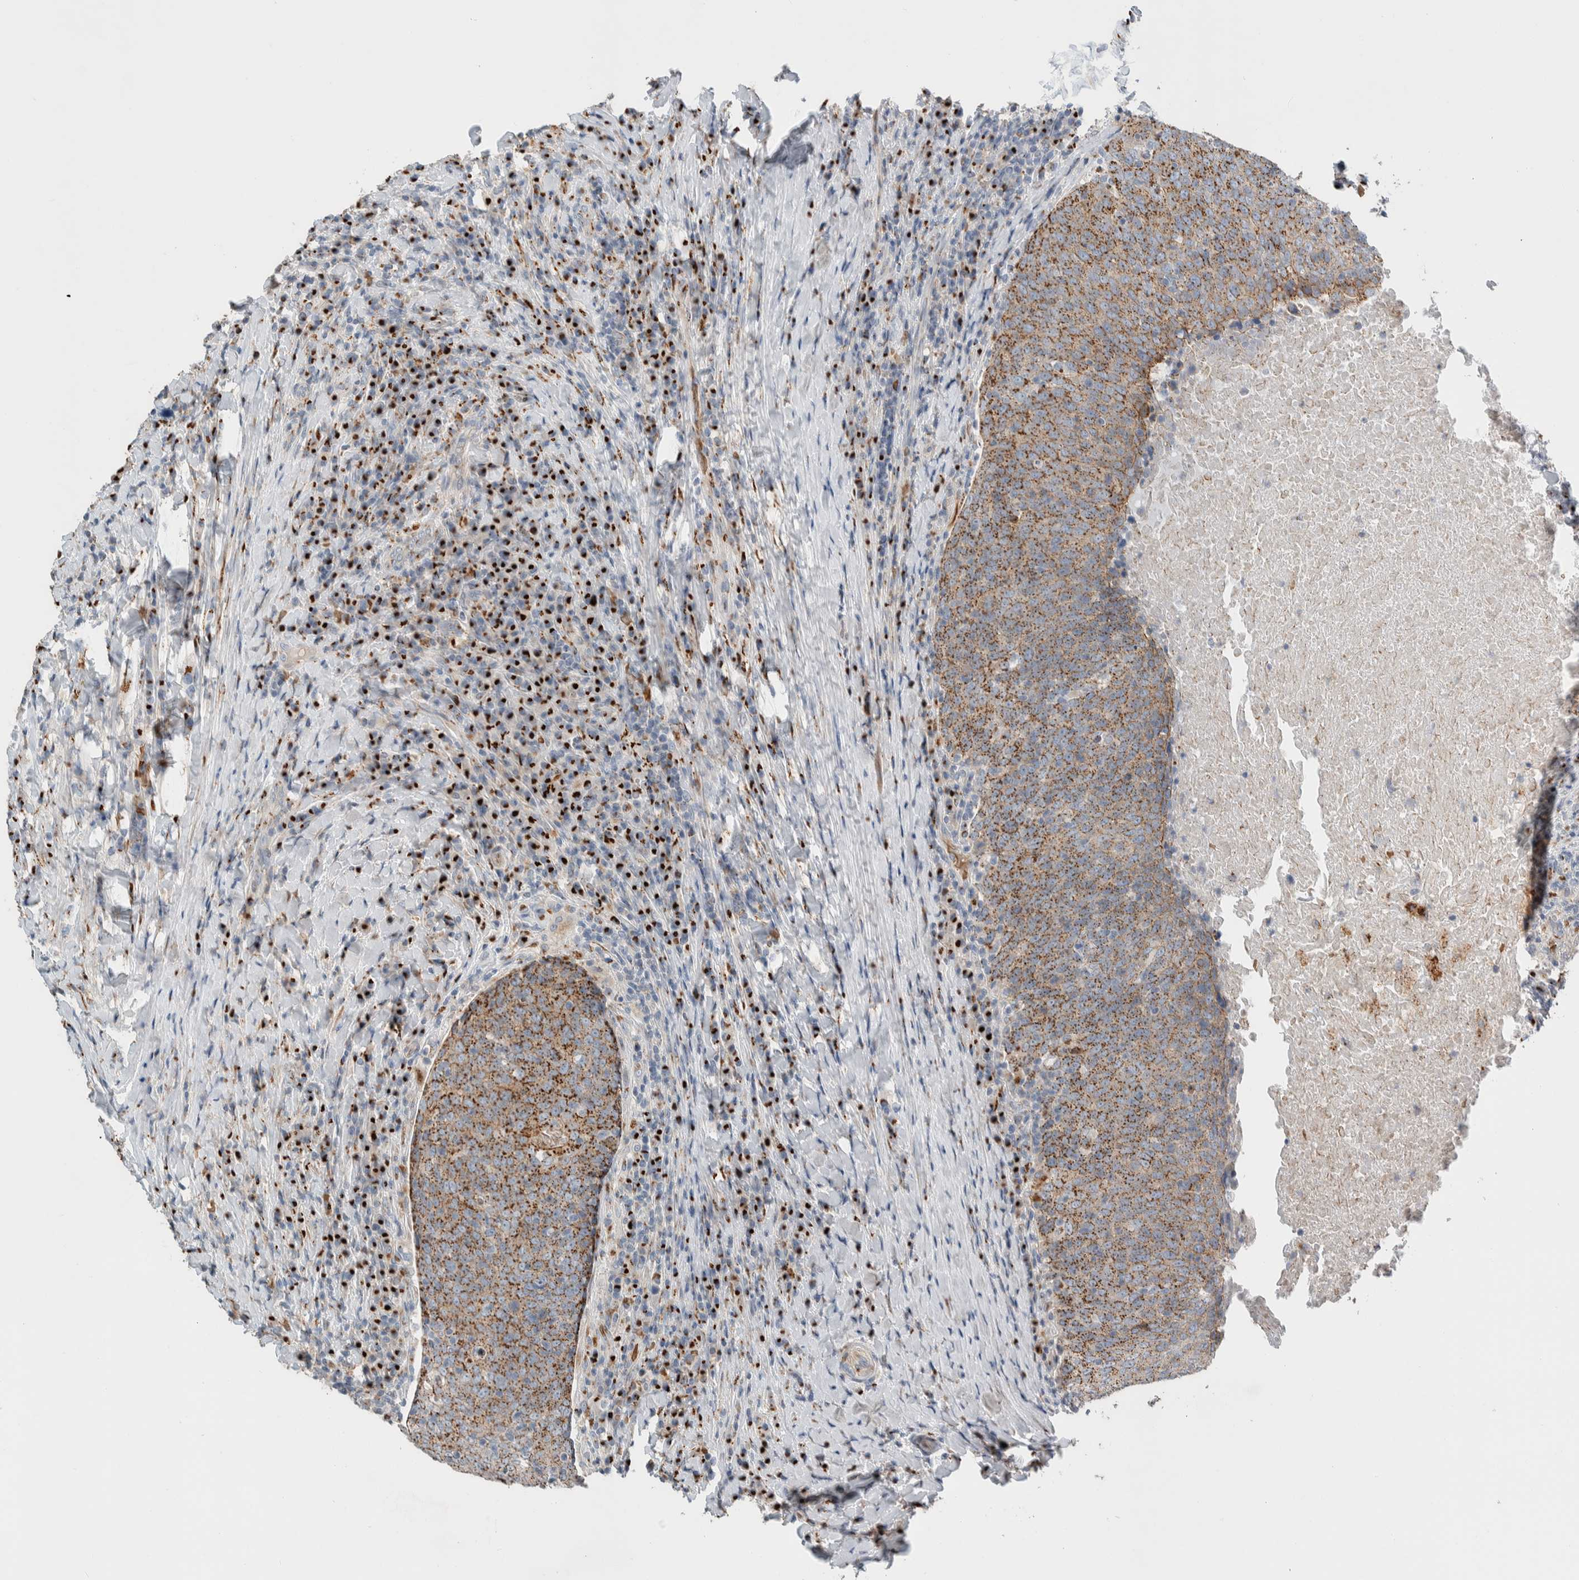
{"staining": {"intensity": "moderate", "quantity": ">75%", "location": "cytoplasmic/membranous"}, "tissue": "head and neck cancer", "cell_type": "Tumor cells", "image_type": "cancer", "snomed": [{"axis": "morphology", "description": "Squamous cell carcinoma, NOS"}, {"axis": "morphology", "description": "Squamous cell carcinoma, metastatic, NOS"}, {"axis": "topography", "description": "Lymph node"}, {"axis": "topography", "description": "Head-Neck"}], "caption": "Head and neck metastatic squamous cell carcinoma stained with DAB immunohistochemistry demonstrates medium levels of moderate cytoplasmic/membranous expression in approximately >75% of tumor cells.", "gene": "SLC38A10", "patient": {"sex": "male", "age": 62}}